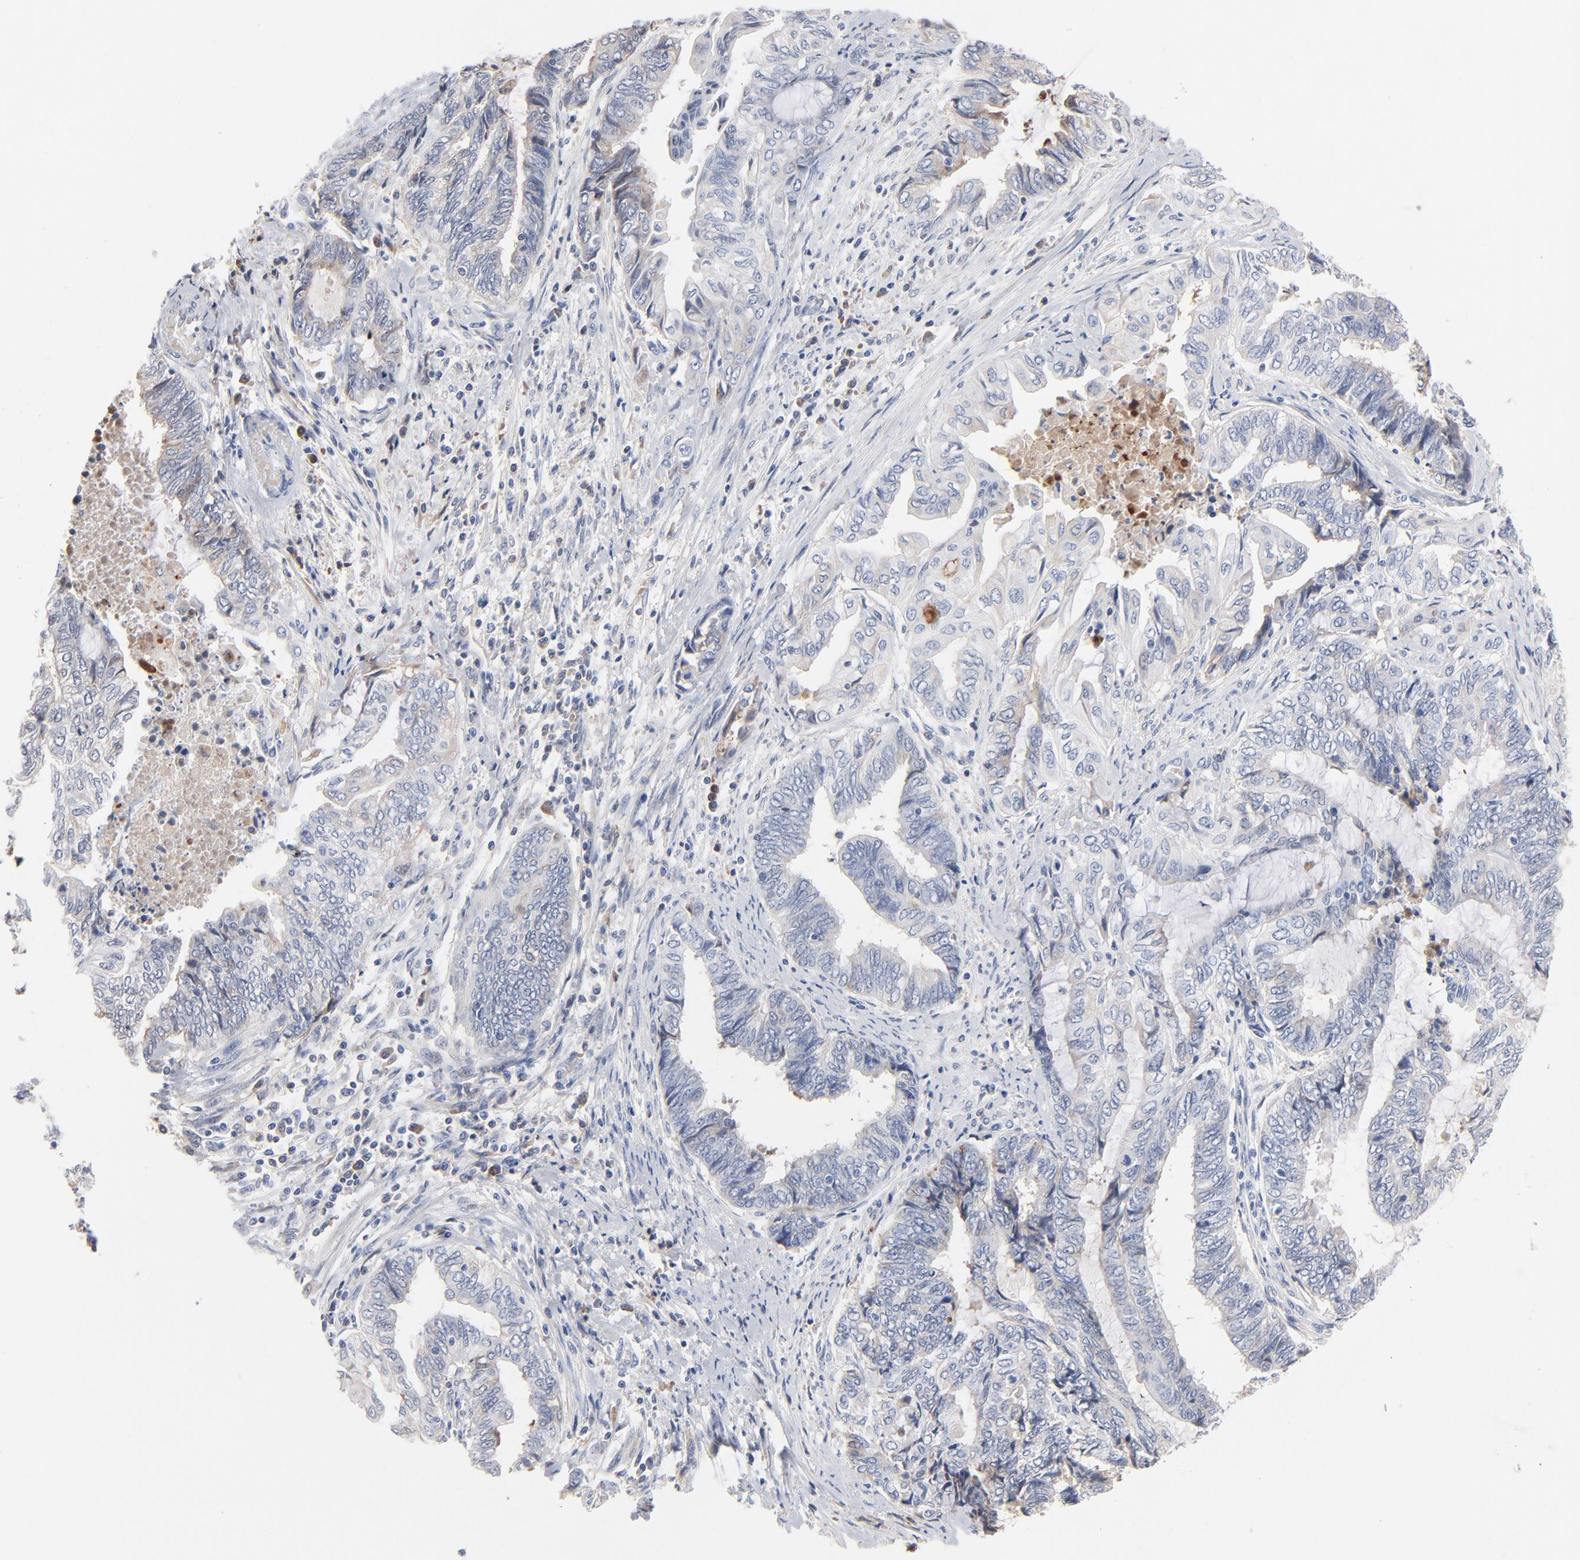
{"staining": {"intensity": "negative", "quantity": "none", "location": "none"}, "tissue": "endometrial cancer", "cell_type": "Tumor cells", "image_type": "cancer", "snomed": [{"axis": "morphology", "description": "Adenocarcinoma, NOS"}, {"axis": "topography", "description": "Uterus"}, {"axis": "topography", "description": "Endometrium"}], "caption": "Immunohistochemical staining of endometrial cancer demonstrates no significant staining in tumor cells.", "gene": "SERPINA4", "patient": {"sex": "female", "age": 70}}